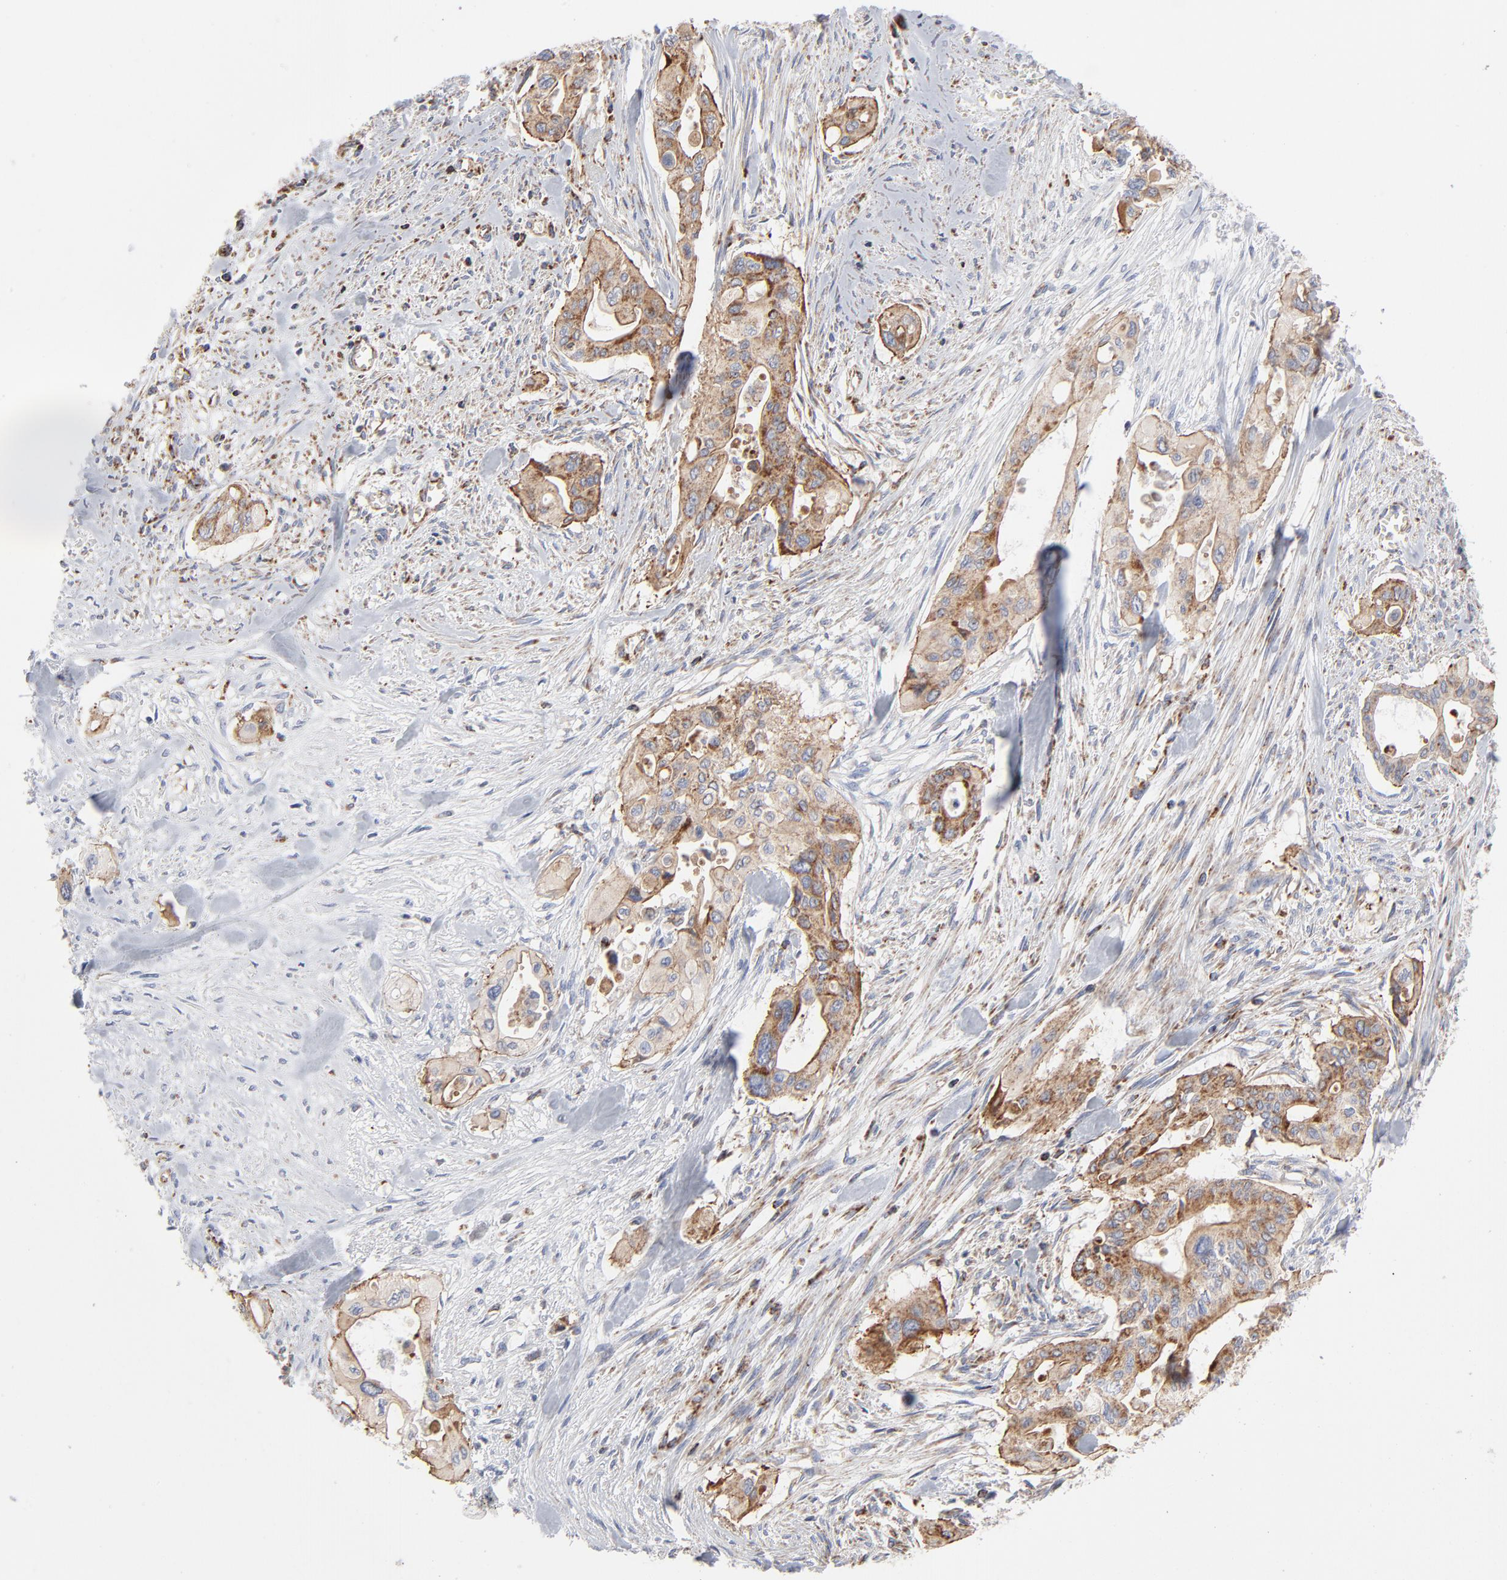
{"staining": {"intensity": "strong", "quantity": ">75%", "location": "cytoplasmic/membranous"}, "tissue": "pancreatic cancer", "cell_type": "Tumor cells", "image_type": "cancer", "snomed": [{"axis": "morphology", "description": "Adenocarcinoma, NOS"}, {"axis": "topography", "description": "Pancreas"}], "caption": "Strong cytoplasmic/membranous expression is present in about >75% of tumor cells in pancreatic adenocarcinoma.", "gene": "ASB3", "patient": {"sex": "male", "age": 77}}